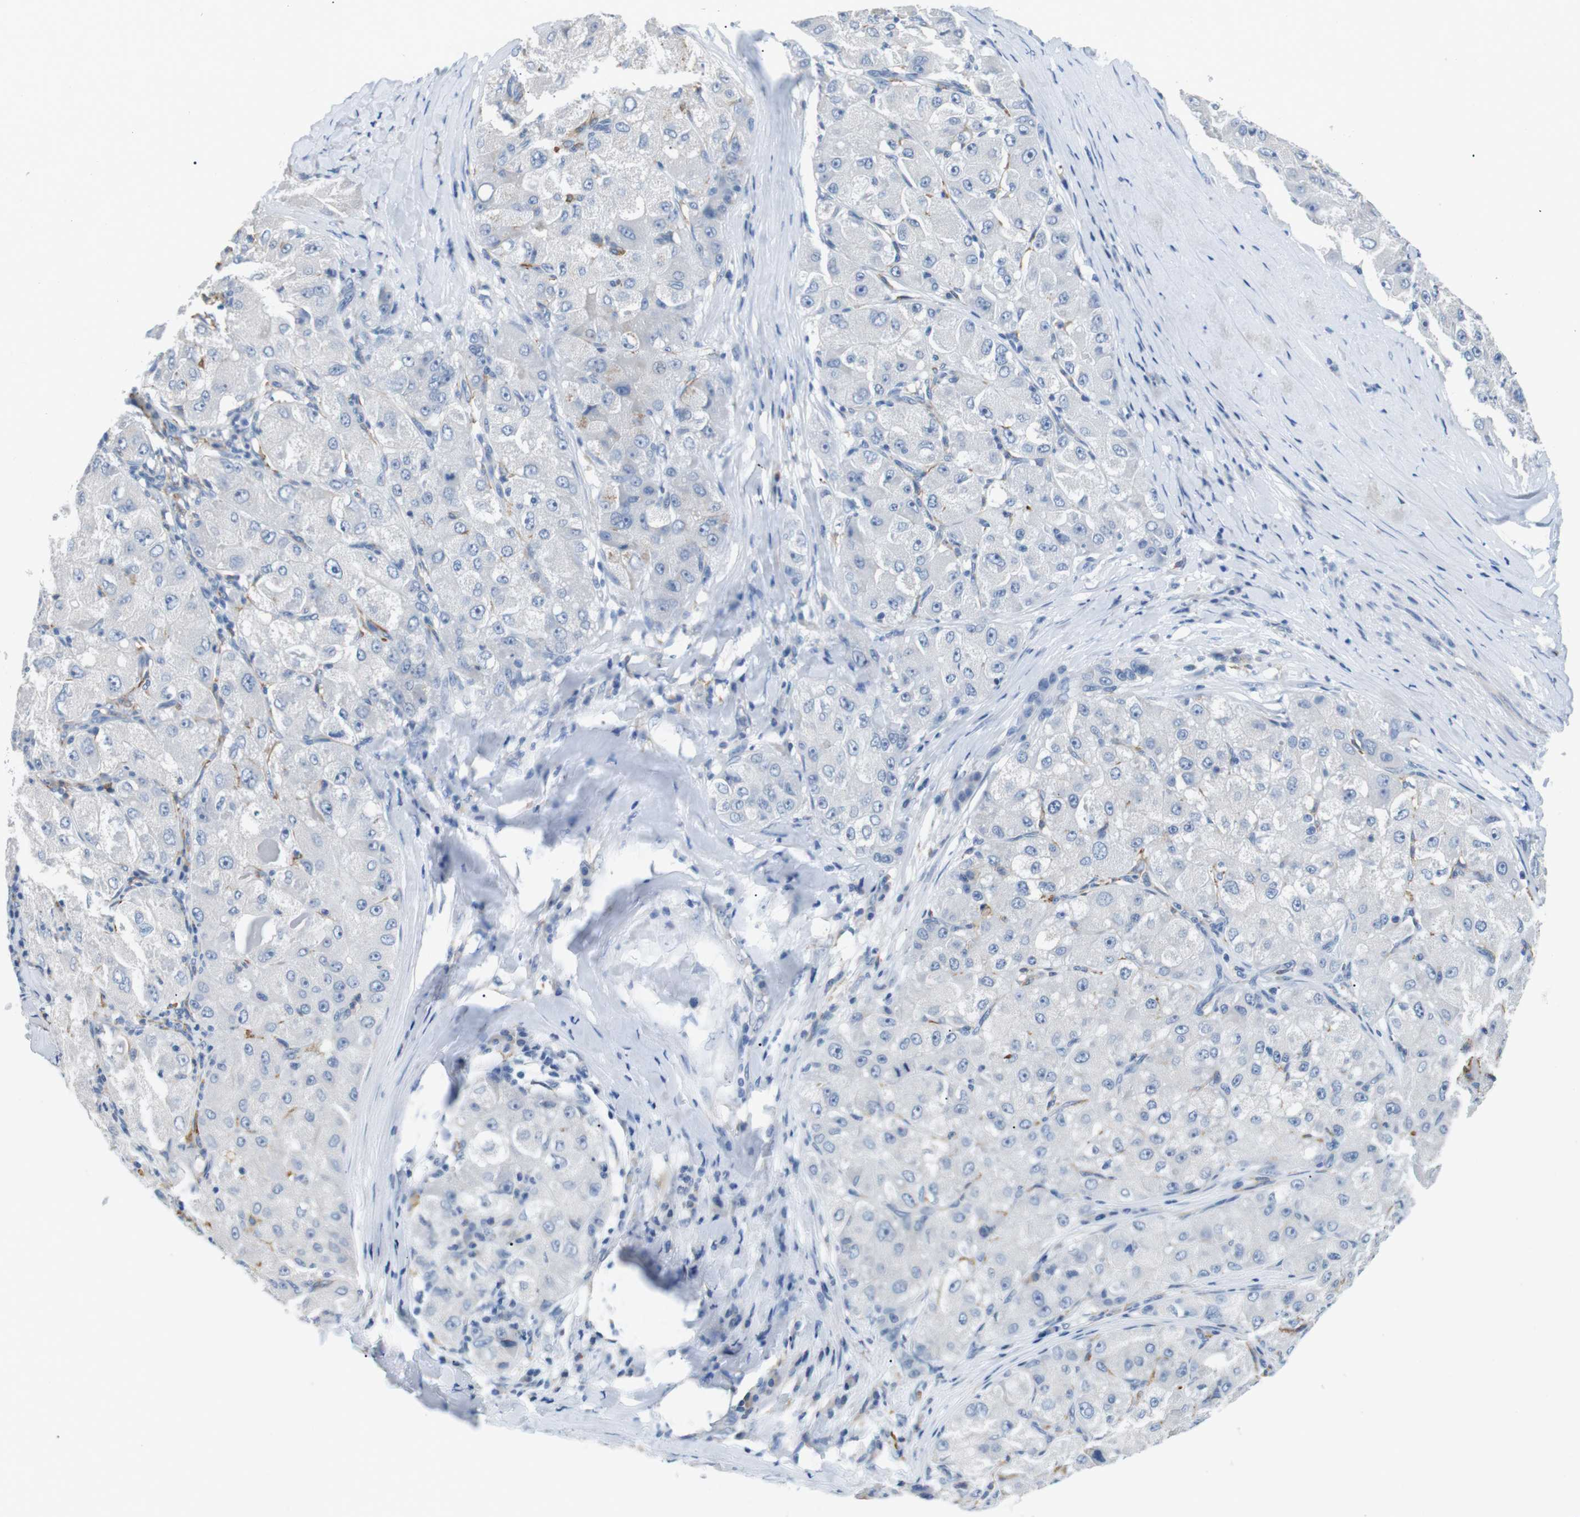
{"staining": {"intensity": "negative", "quantity": "none", "location": "none"}, "tissue": "liver cancer", "cell_type": "Tumor cells", "image_type": "cancer", "snomed": [{"axis": "morphology", "description": "Carcinoma, Hepatocellular, NOS"}, {"axis": "topography", "description": "Liver"}], "caption": "Tumor cells show no significant staining in liver cancer (hepatocellular carcinoma). The staining is performed using DAB (3,3'-diaminobenzidine) brown chromogen with nuclei counter-stained in using hematoxylin.", "gene": "FCGRT", "patient": {"sex": "male", "age": 80}}